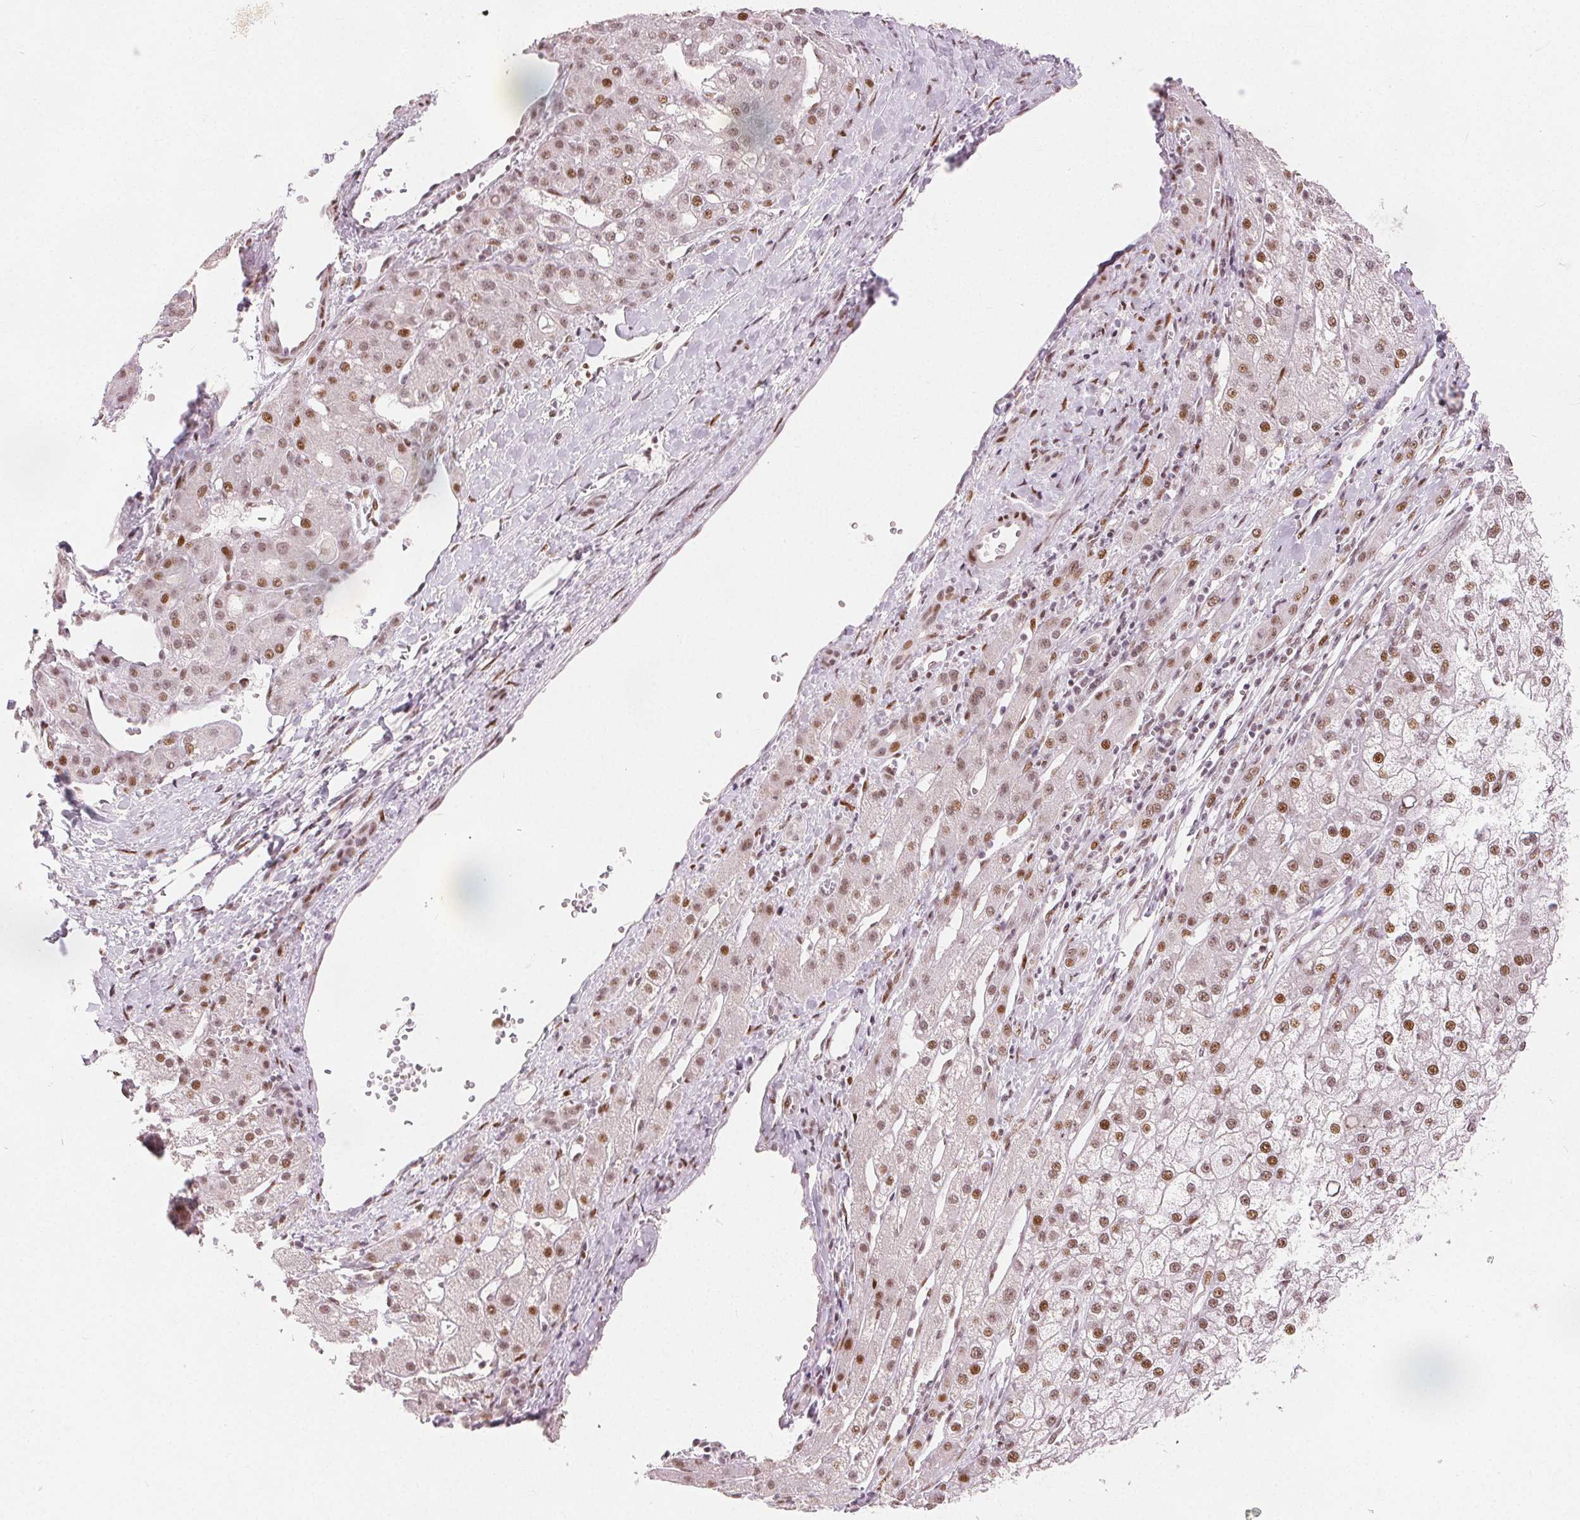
{"staining": {"intensity": "moderate", "quantity": ">75%", "location": "nuclear"}, "tissue": "liver cancer", "cell_type": "Tumor cells", "image_type": "cancer", "snomed": [{"axis": "morphology", "description": "Carcinoma, Hepatocellular, NOS"}, {"axis": "topography", "description": "Liver"}], "caption": "Immunohistochemical staining of human liver hepatocellular carcinoma displays moderate nuclear protein expression in about >75% of tumor cells.", "gene": "ZNF703", "patient": {"sex": "male", "age": 67}}